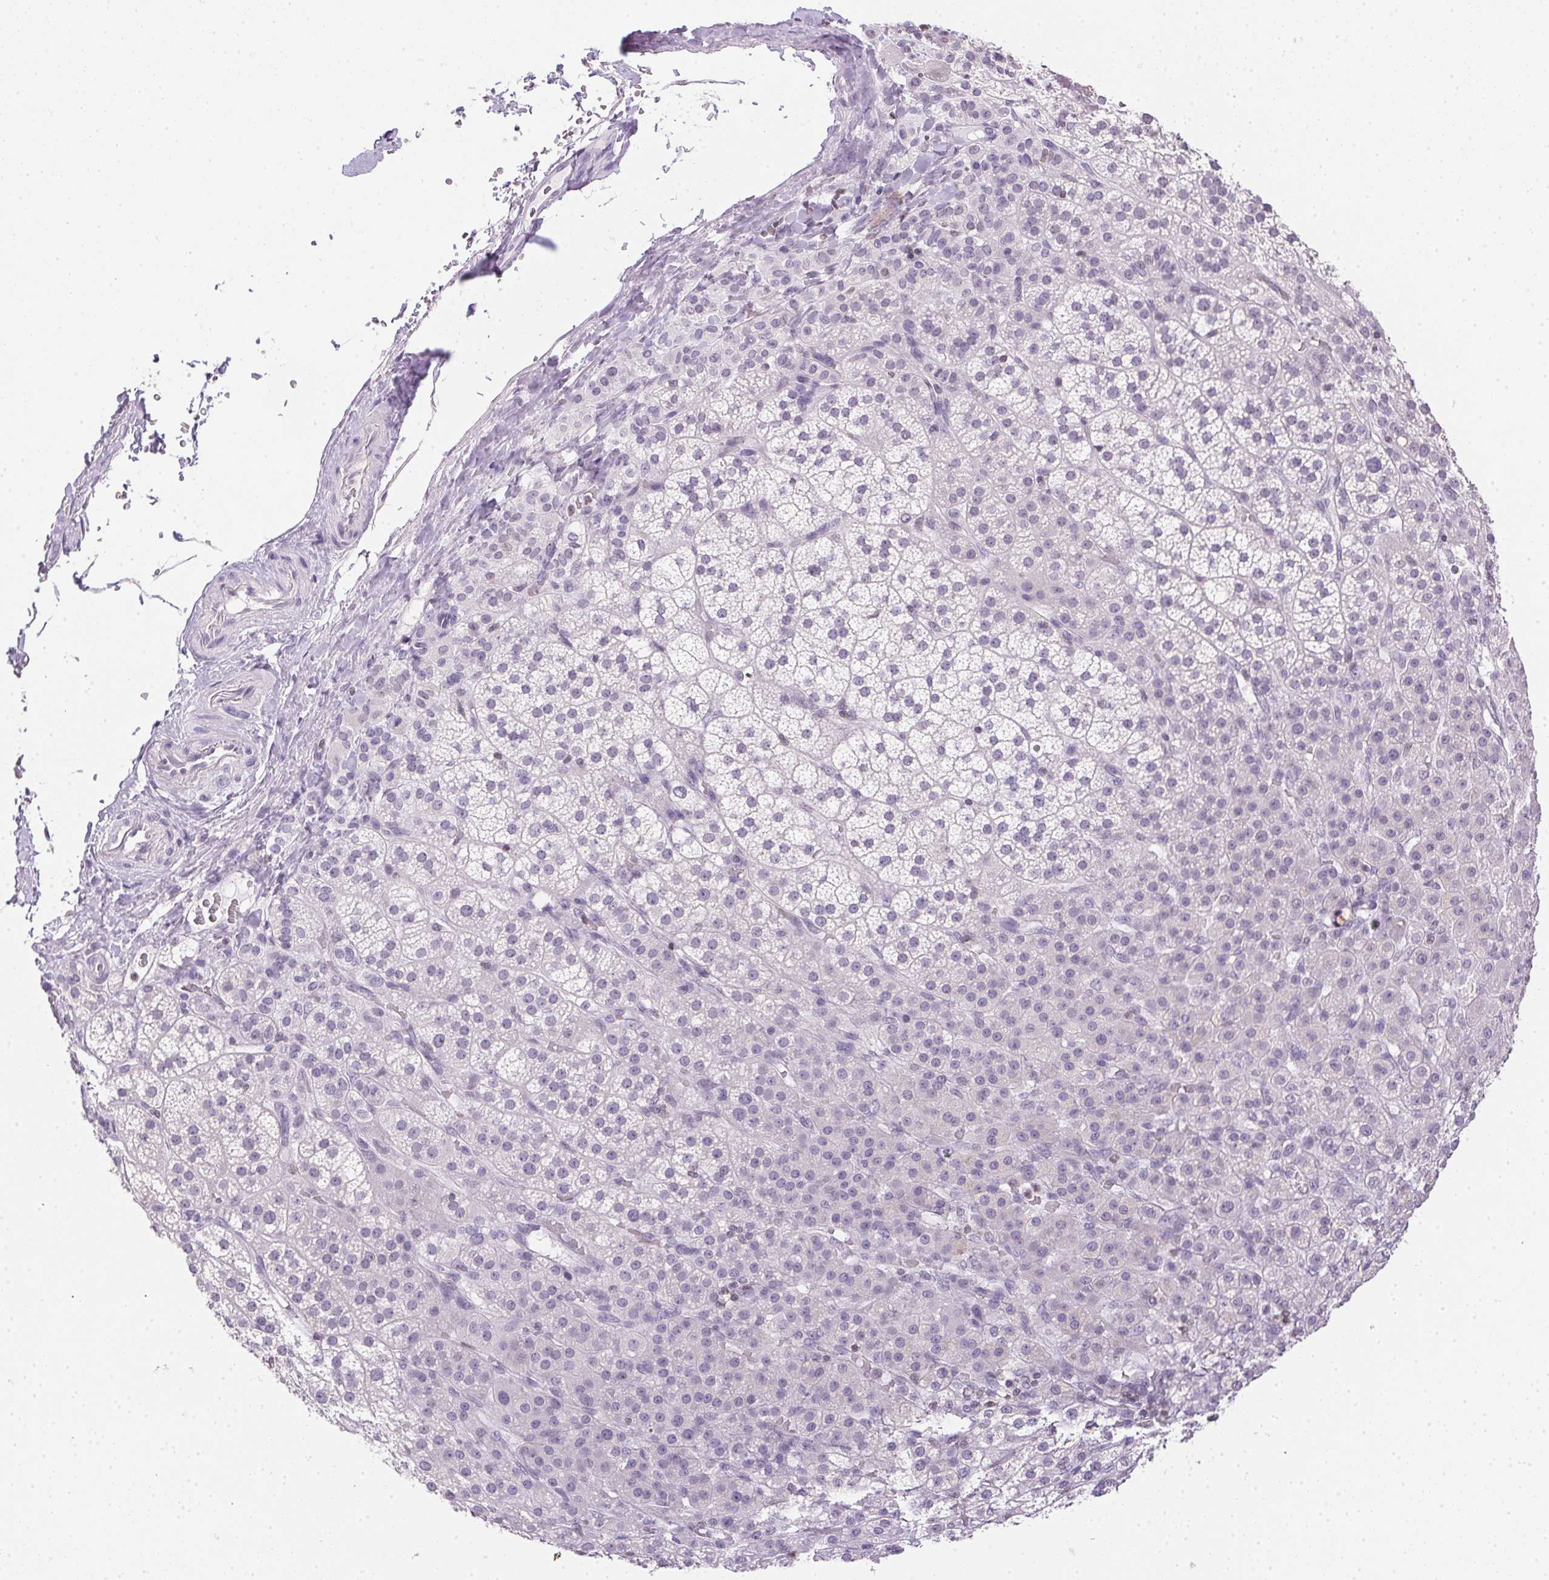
{"staining": {"intensity": "negative", "quantity": "none", "location": "none"}, "tissue": "adrenal gland", "cell_type": "Glandular cells", "image_type": "normal", "snomed": [{"axis": "morphology", "description": "Normal tissue, NOS"}, {"axis": "topography", "description": "Adrenal gland"}], "caption": "This is an immunohistochemistry (IHC) image of benign human adrenal gland. There is no expression in glandular cells.", "gene": "PRL", "patient": {"sex": "female", "age": 60}}